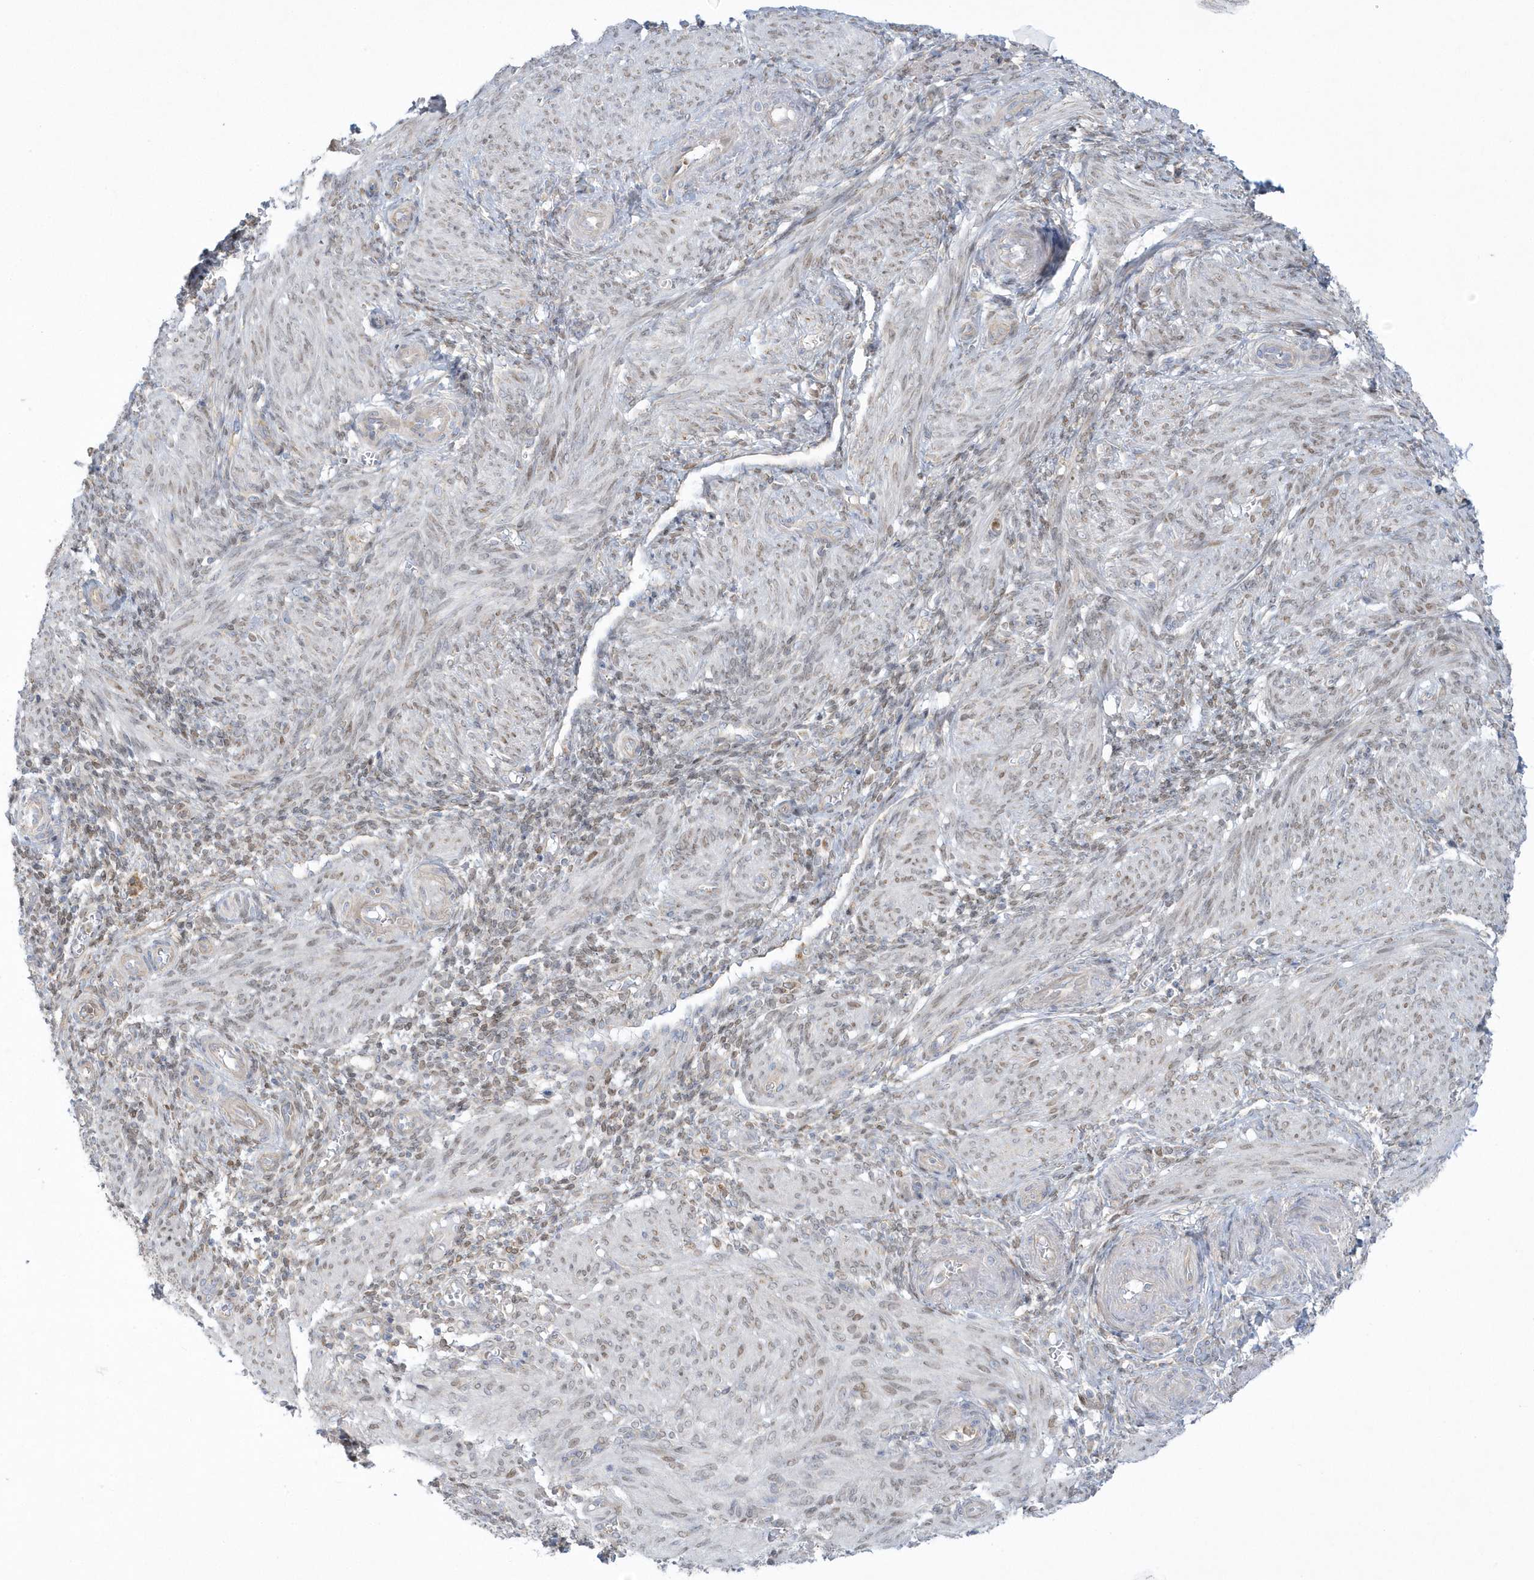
{"staining": {"intensity": "moderate", "quantity": "25%-75%", "location": "cytoplasmic/membranous"}, "tissue": "smooth muscle", "cell_type": "Smooth muscle cells", "image_type": "normal", "snomed": [{"axis": "morphology", "description": "Normal tissue, NOS"}, {"axis": "topography", "description": "Smooth muscle"}], "caption": "An immunohistochemistry micrograph of unremarkable tissue is shown. Protein staining in brown highlights moderate cytoplasmic/membranous positivity in smooth muscle within smooth muscle cells. The protein is stained brown, and the nuclei are stained in blue (DAB (3,3'-diaminobenzidine) IHC with brightfield microscopy, high magnification).", "gene": "DNAJC18", "patient": {"sex": "female", "age": 39}}